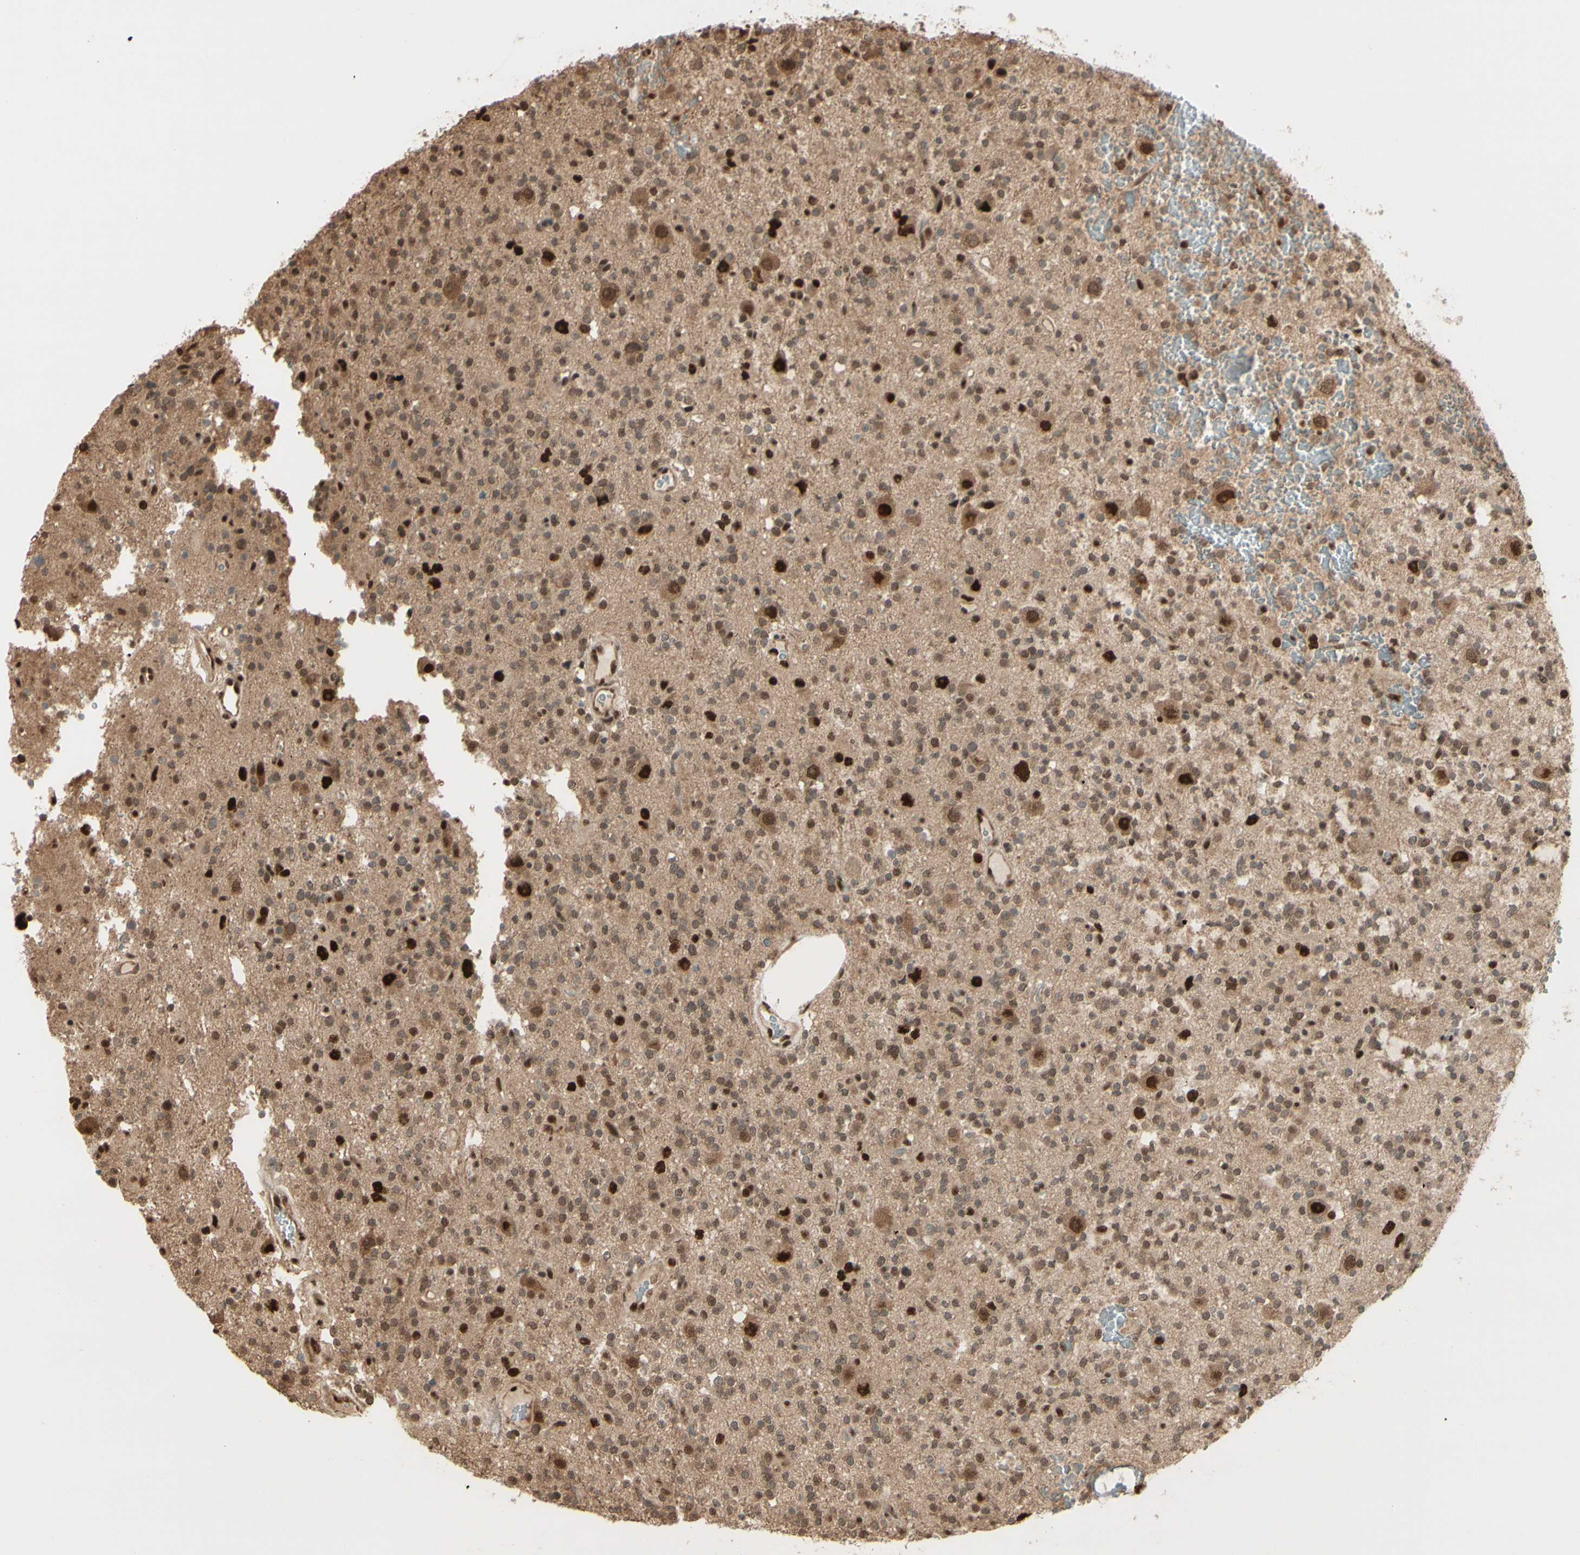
{"staining": {"intensity": "moderate", "quantity": ">75%", "location": "cytoplasmic/membranous,nuclear"}, "tissue": "glioma", "cell_type": "Tumor cells", "image_type": "cancer", "snomed": [{"axis": "morphology", "description": "Glioma, malignant, High grade"}, {"axis": "topography", "description": "Brain"}], "caption": "This photomicrograph shows IHC staining of malignant glioma (high-grade), with medium moderate cytoplasmic/membranous and nuclear positivity in about >75% of tumor cells.", "gene": "HSF1", "patient": {"sex": "male", "age": 47}}